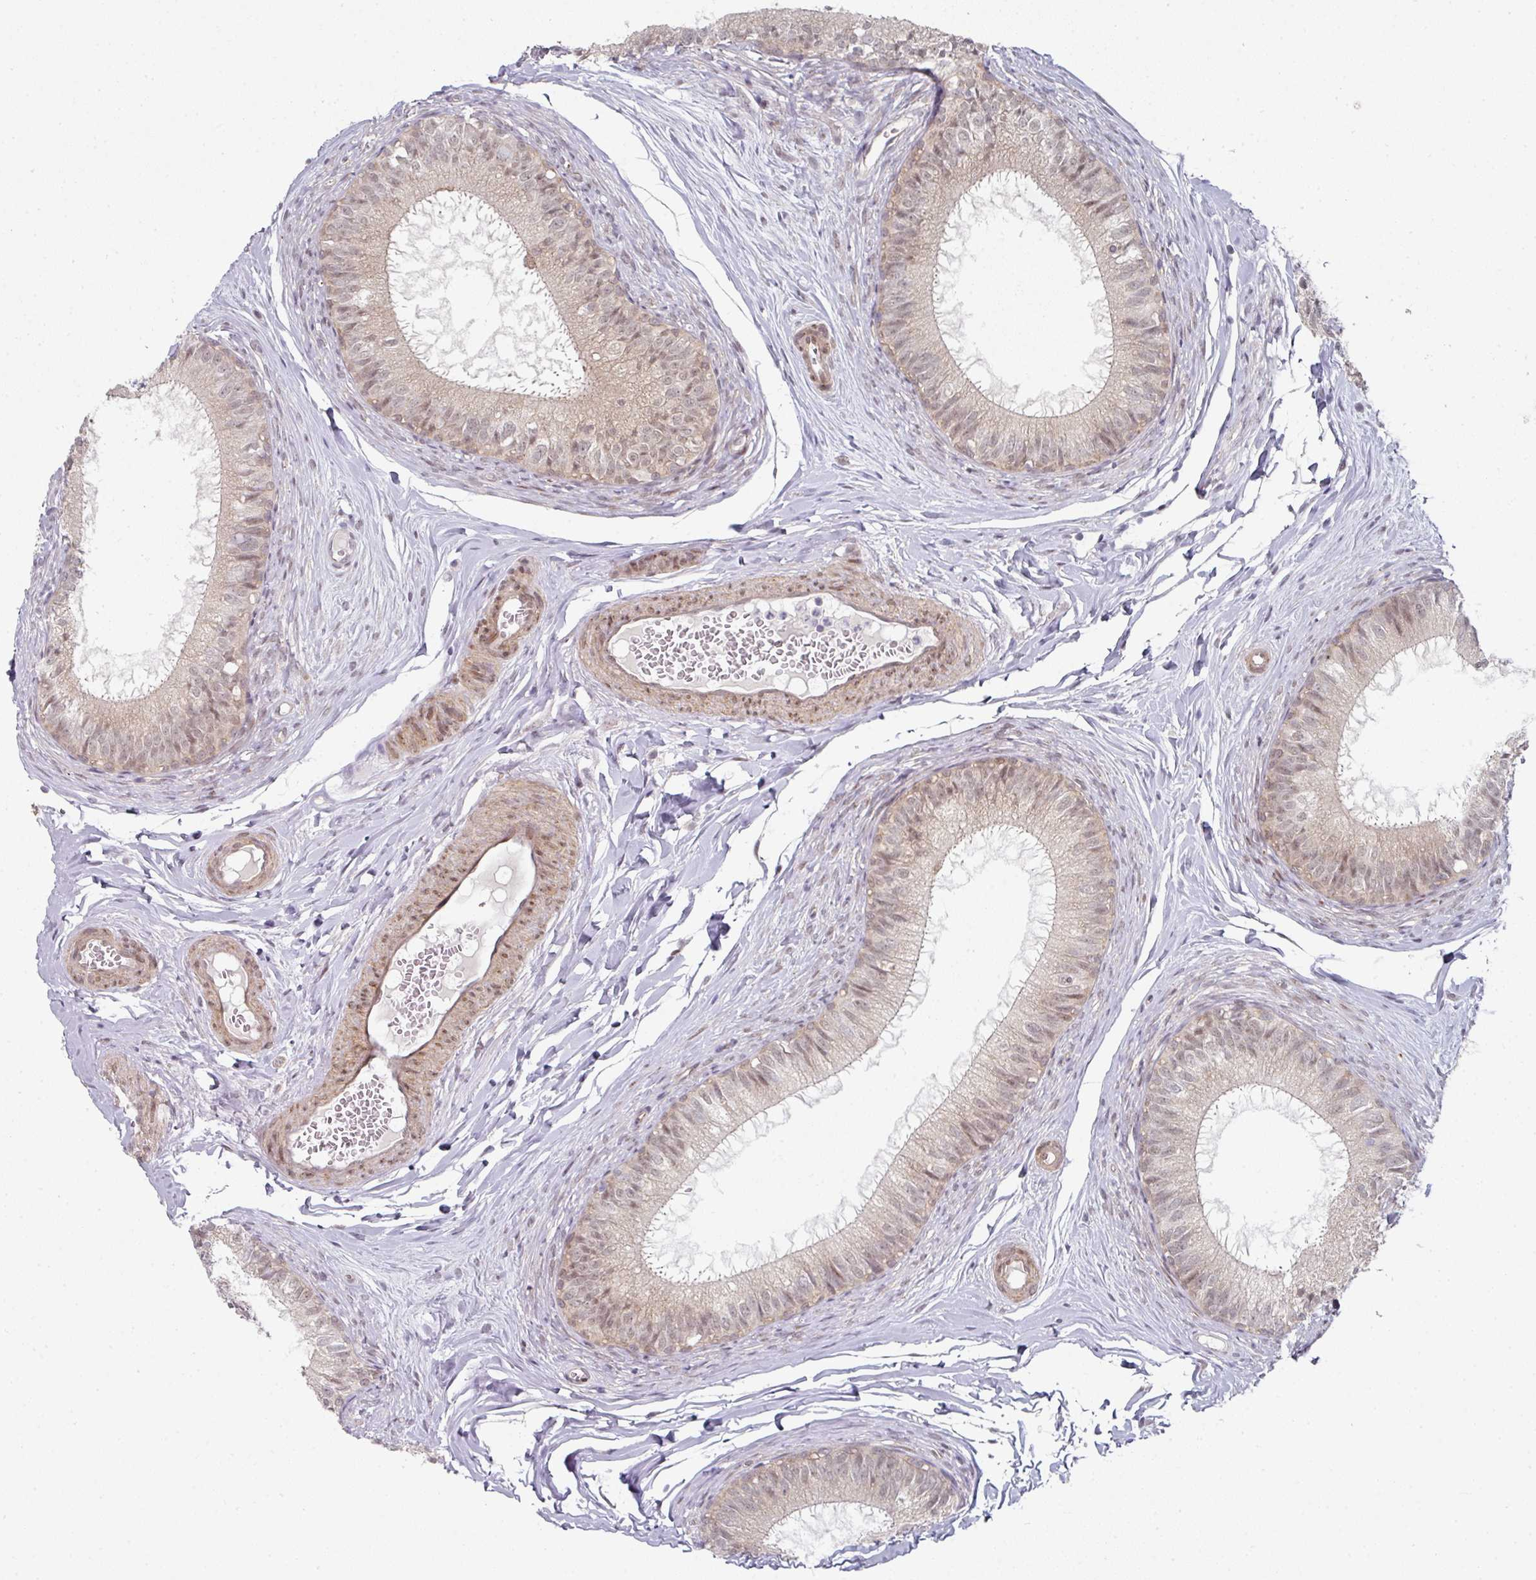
{"staining": {"intensity": "weak", "quantity": "25%-75%", "location": "cytoplasmic/membranous,nuclear"}, "tissue": "epididymis", "cell_type": "Glandular cells", "image_type": "normal", "snomed": [{"axis": "morphology", "description": "Normal tissue, NOS"}, {"axis": "topography", "description": "Epididymis"}], "caption": "Weak cytoplasmic/membranous,nuclear protein staining is identified in approximately 25%-75% of glandular cells in epididymis. Using DAB (3,3'-diaminobenzidine) (brown) and hematoxylin (blue) stains, captured at high magnification using brightfield microscopy.", "gene": "TMCC1", "patient": {"sex": "male", "age": 25}}